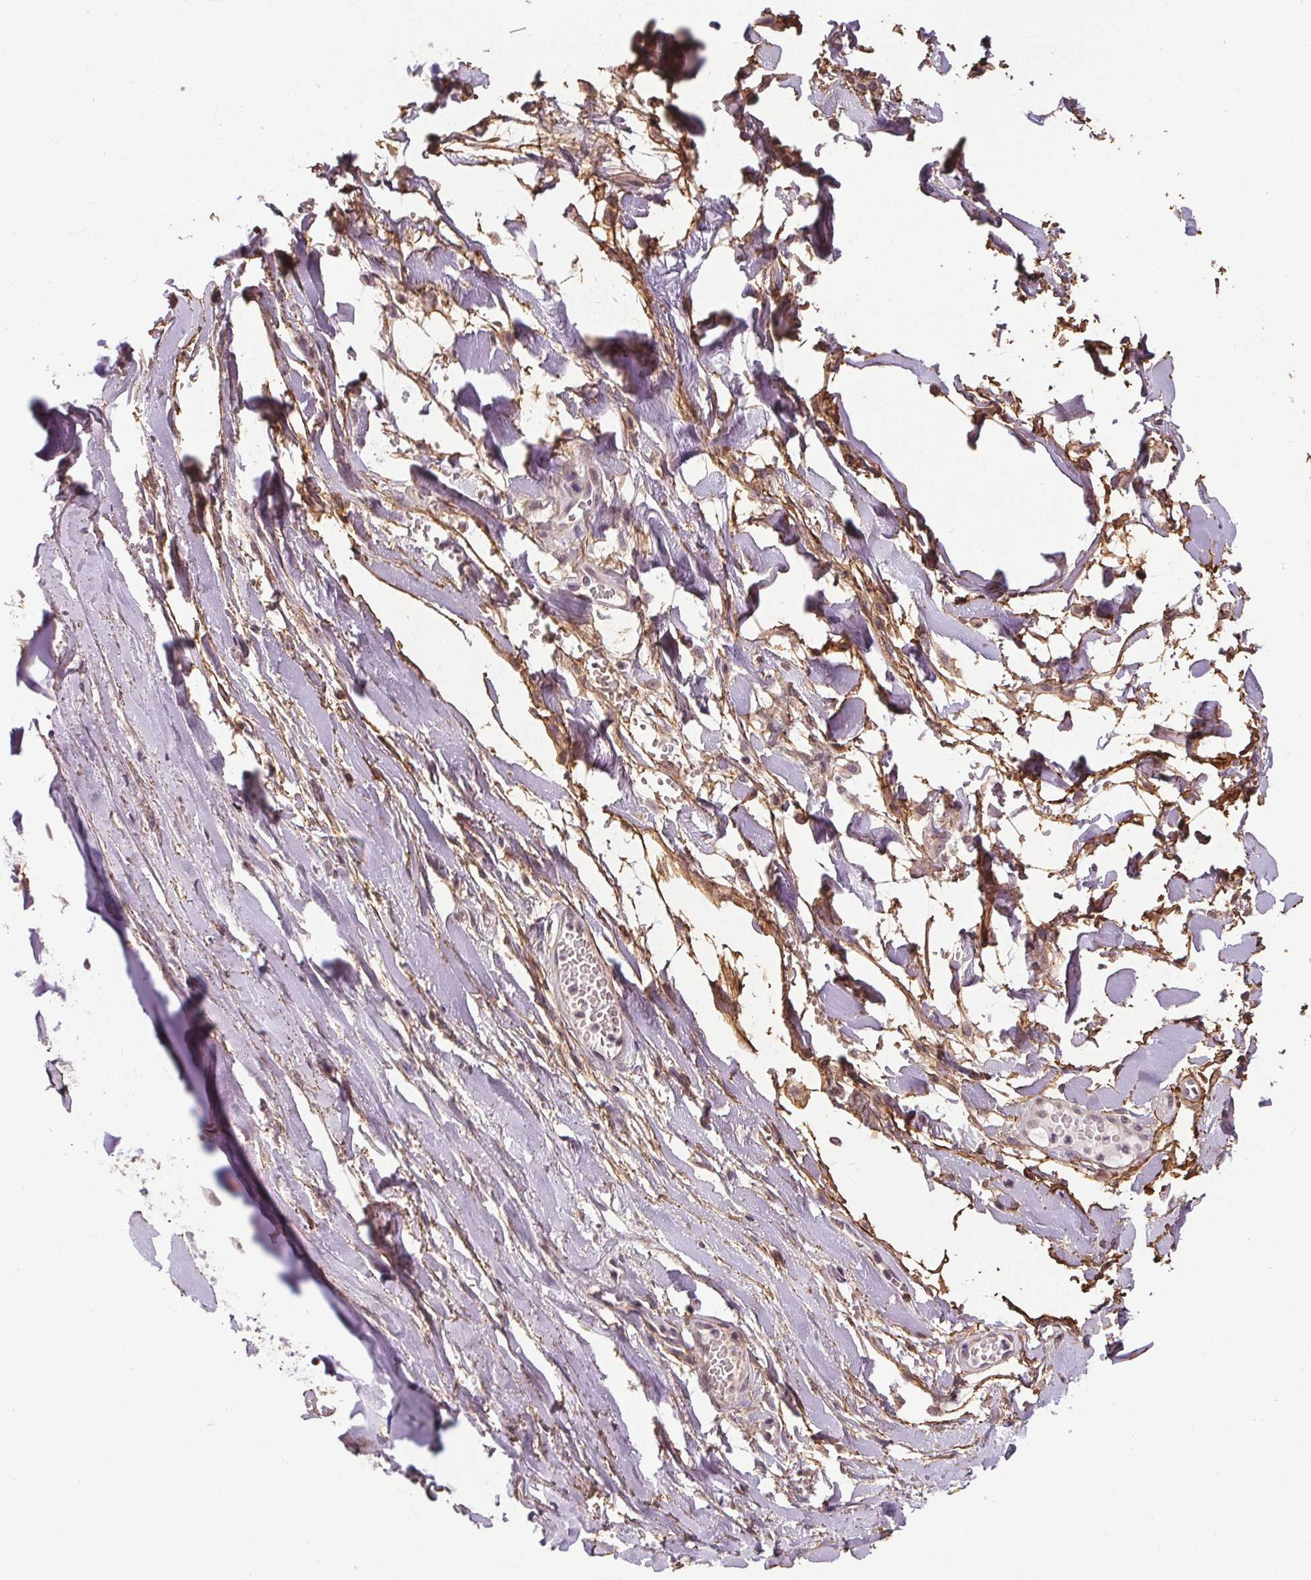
{"staining": {"intensity": "moderate", "quantity": "<25%", "location": "cytoplasmic/membranous"}, "tissue": "adipose tissue", "cell_type": "Adipocytes", "image_type": "normal", "snomed": [{"axis": "morphology", "description": "Normal tissue, NOS"}, {"axis": "topography", "description": "Cartilage tissue"}, {"axis": "topography", "description": "Nasopharynx"}, {"axis": "topography", "description": "Thyroid gland"}], "caption": "Moderate cytoplasmic/membranous positivity is identified in approximately <25% of adipocytes in normal adipose tissue. (Brightfield microscopy of DAB IHC at high magnification).", "gene": "KIAA0232", "patient": {"sex": "male", "age": 63}}